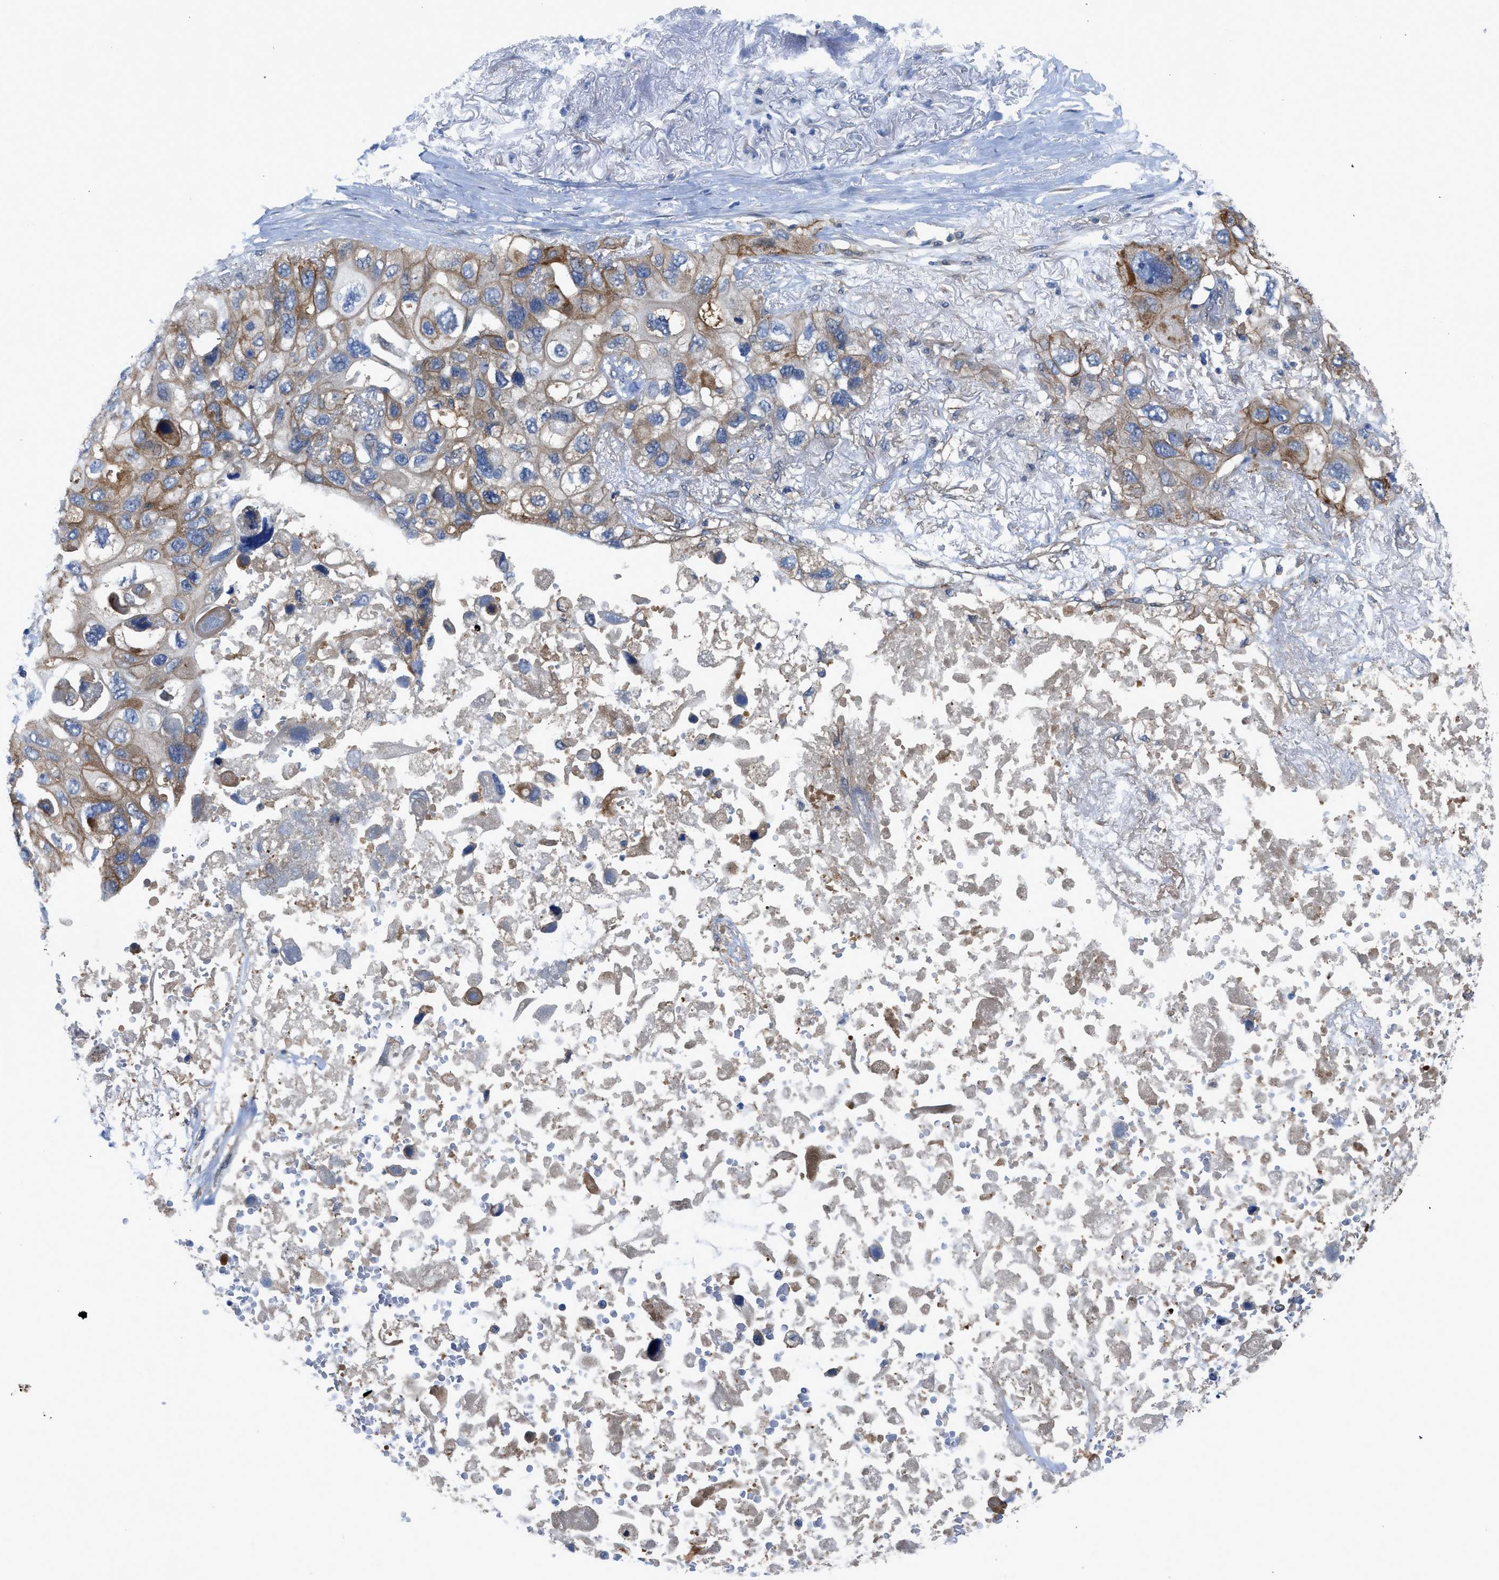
{"staining": {"intensity": "weak", "quantity": "25%-75%", "location": "cytoplasmic/membranous"}, "tissue": "lung cancer", "cell_type": "Tumor cells", "image_type": "cancer", "snomed": [{"axis": "morphology", "description": "Squamous cell carcinoma, NOS"}, {"axis": "topography", "description": "Lung"}], "caption": "A low amount of weak cytoplasmic/membranous expression is present in approximately 25%-75% of tumor cells in squamous cell carcinoma (lung) tissue. Using DAB (3,3'-diaminobenzidine) (brown) and hematoxylin (blue) stains, captured at high magnification using brightfield microscopy.", "gene": "PANX1", "patient": {"sex": "female", "age": 73}}